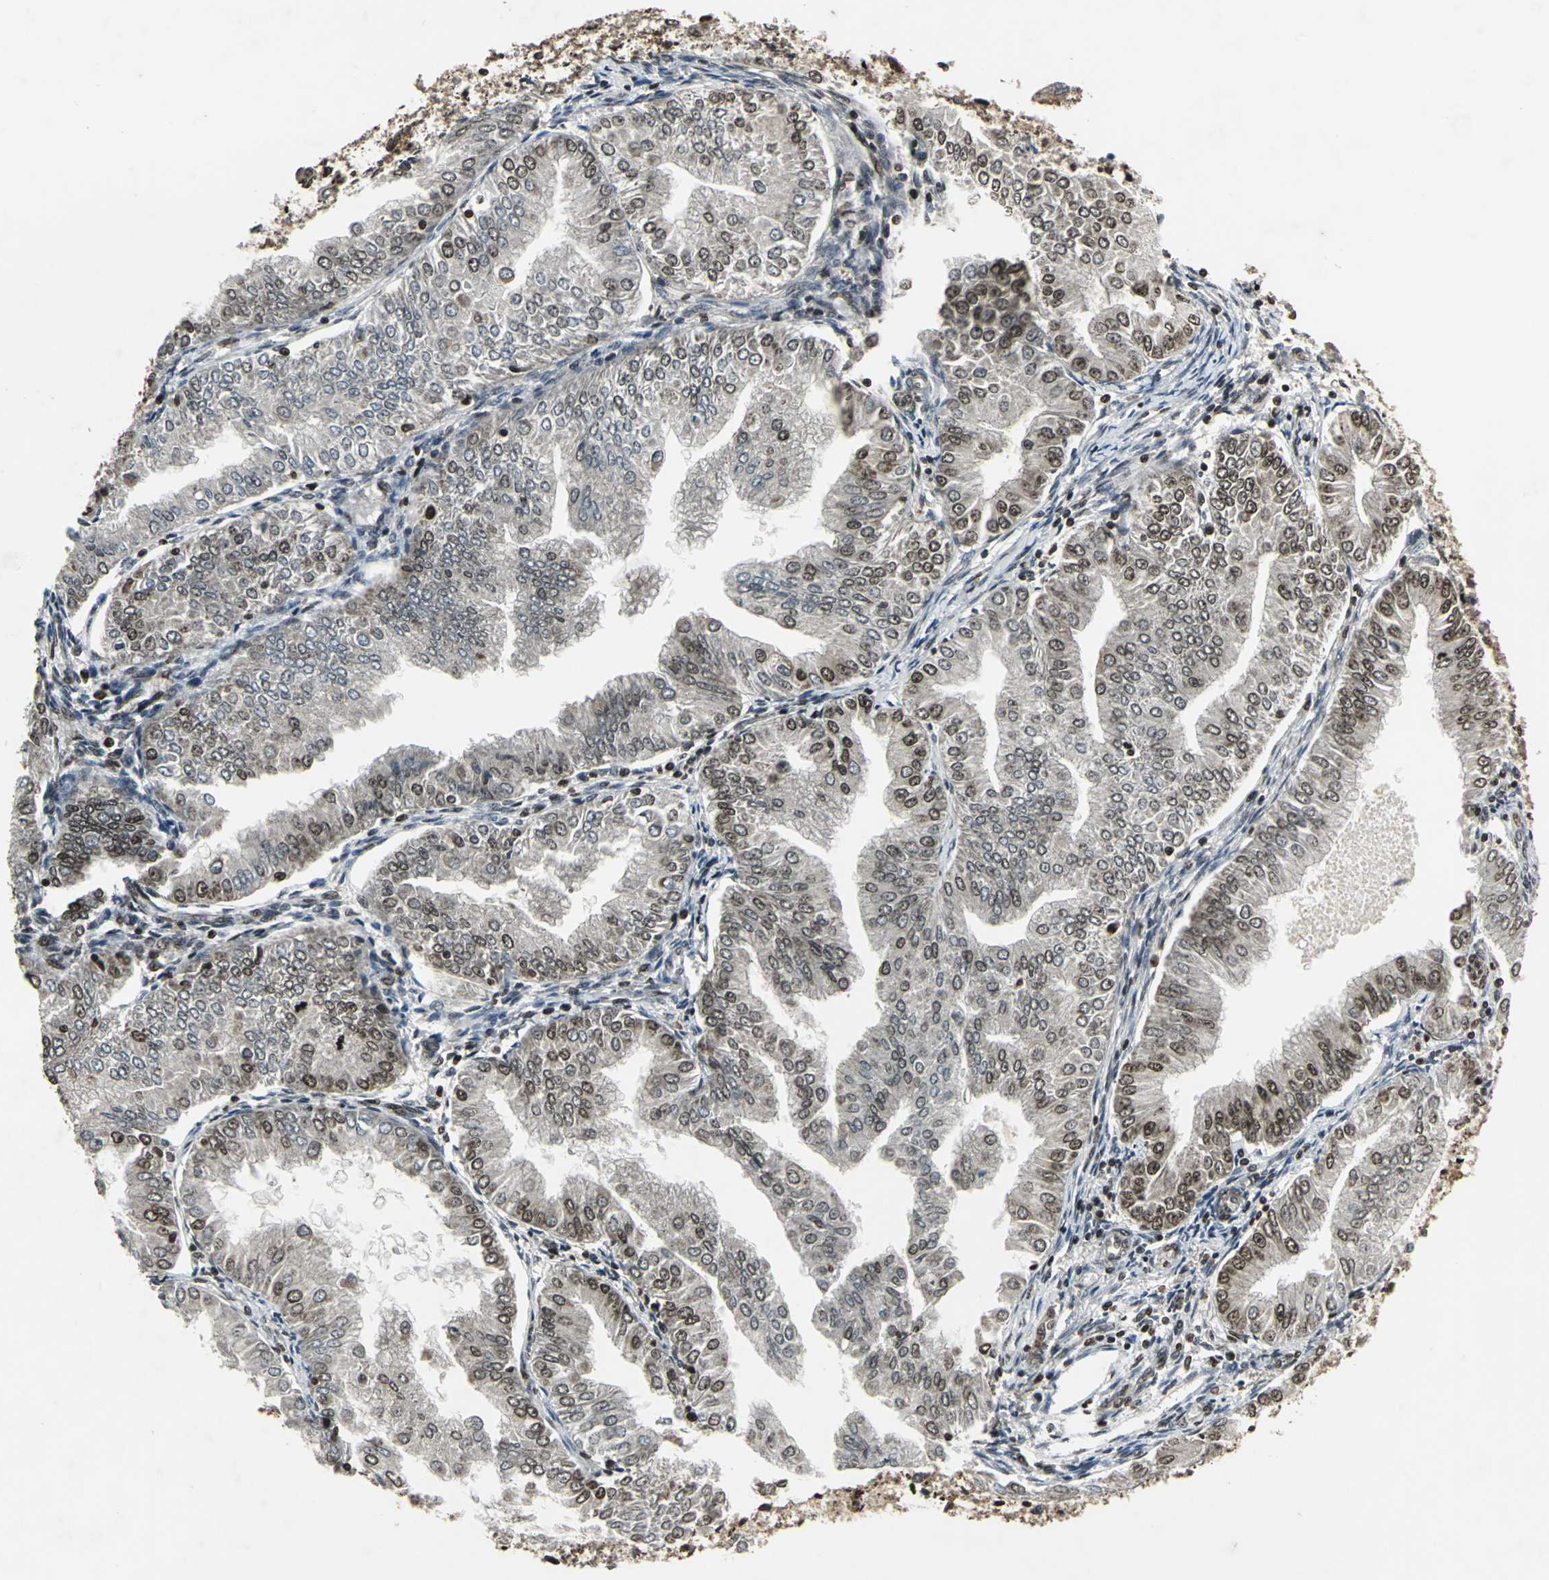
{"staining": {"intensity": "moderate", "quantity": ">75%", "location": "cytoplasmic/membranous,nuclear"}, "tissue": "endometrial cancer", "cell_type": "Tumor cells", "image_type": "cancer", "snomed": [{"axis": "morphology", "description": "Adenocarcinoma, NOS"}, {"axis": "topography", "description": "Endometrium"}], "caption": "Brown immunohistochemical staining in endometrial adenocarcinoma demonstrates moderate cytoplasmic/membranous and nuclear positivity in approximately >75% of tumor cells.", "gene": "AHR", "patient": {"sex": "female", "age": 53}}